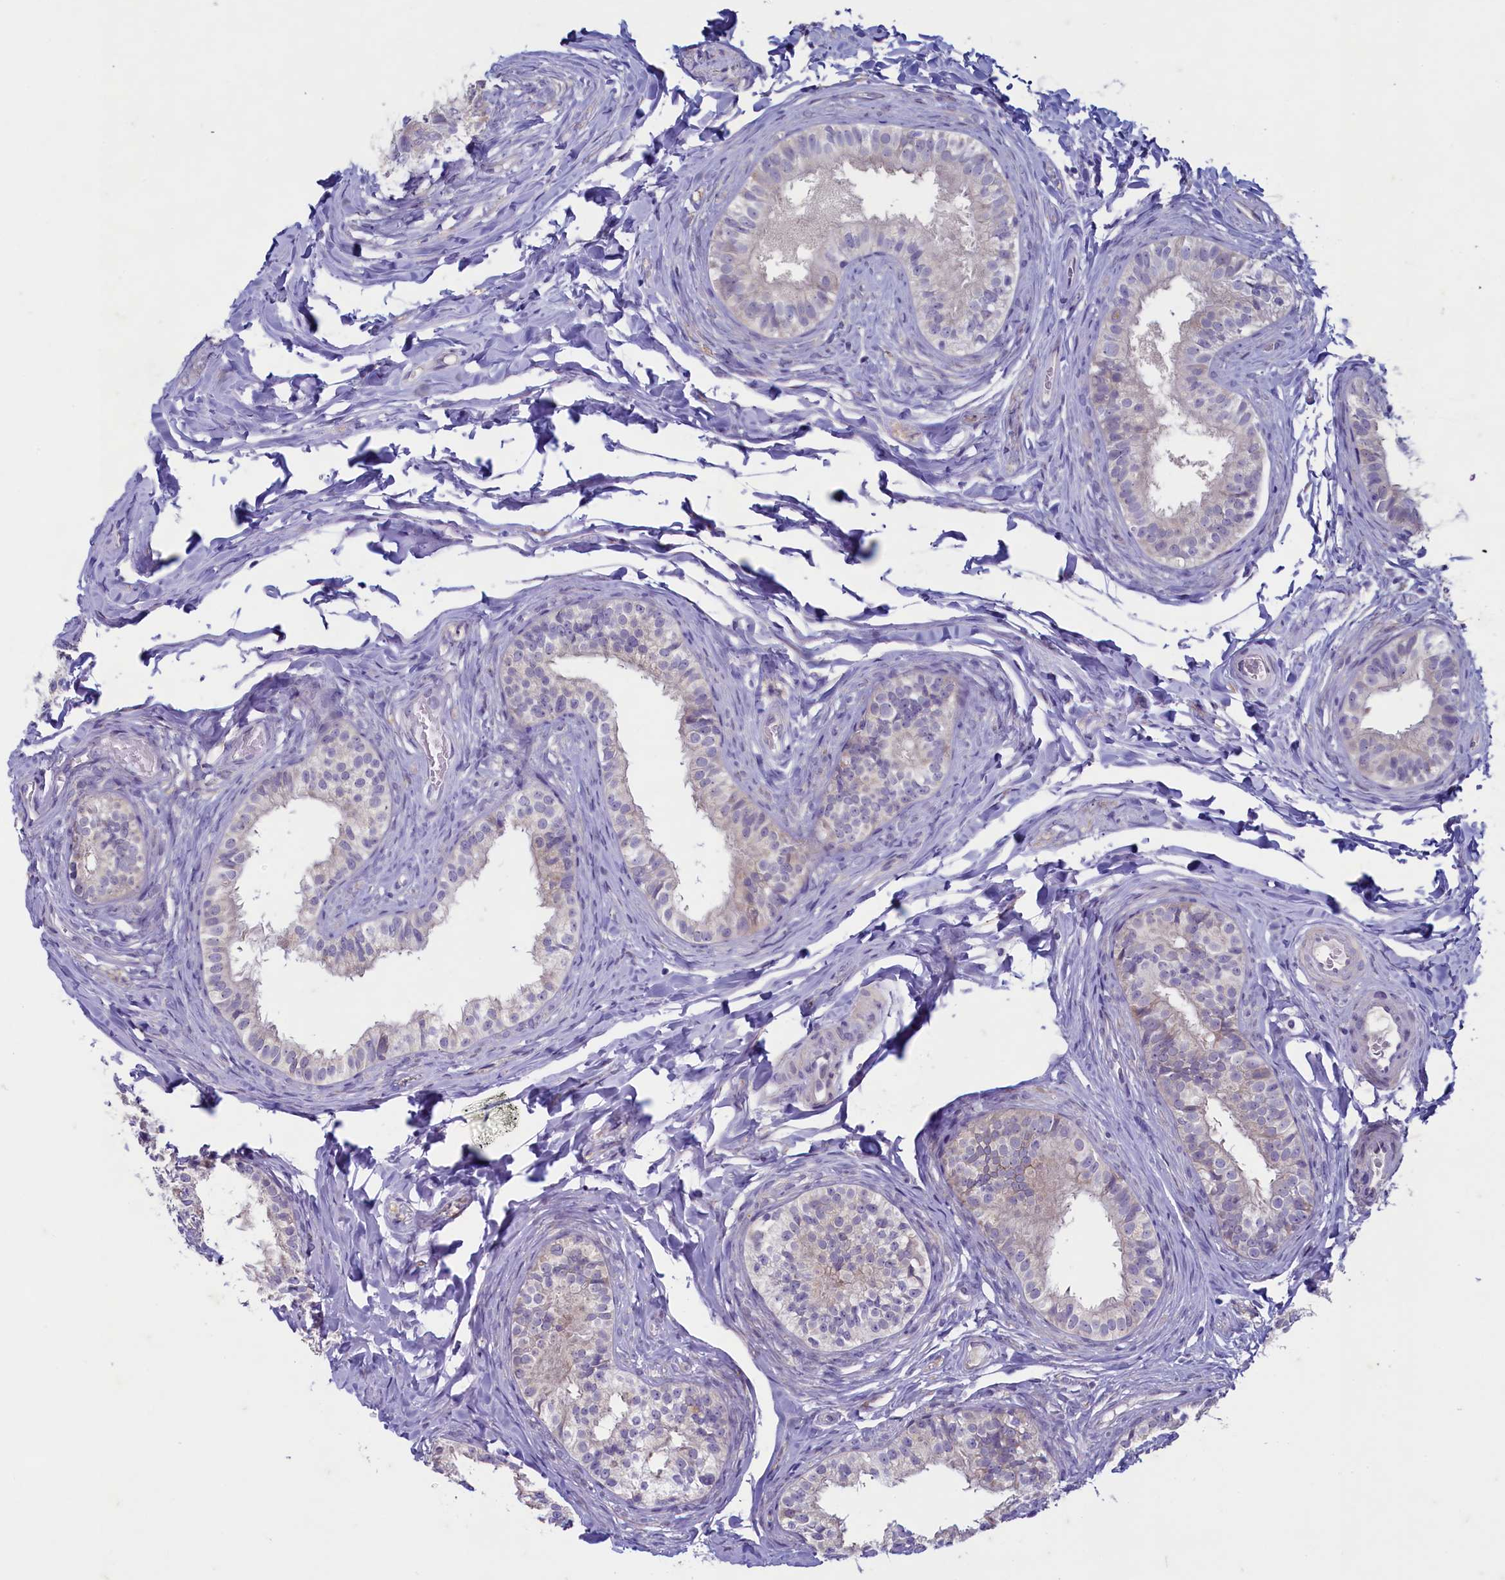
{"staining": {"intensity": "weak", "quantity": "<25%", "location": "cytoplasmic/membranous"}, "tissue": "epididymis", "cell_type": "Glandular cells", "image_type": "normal", "snomed": [{"axis": "morphology", "description": "Normal tissue, NOS"}, {"axis": "topography", "description": "Epididymis"}], "caption": "Human epididymis stained for a protein using immunohistochemistry (IHC) shows no staining in glandular cells.", "gene": "MAP1LC3A", "patient": {"sex": "male", "age": 49}}